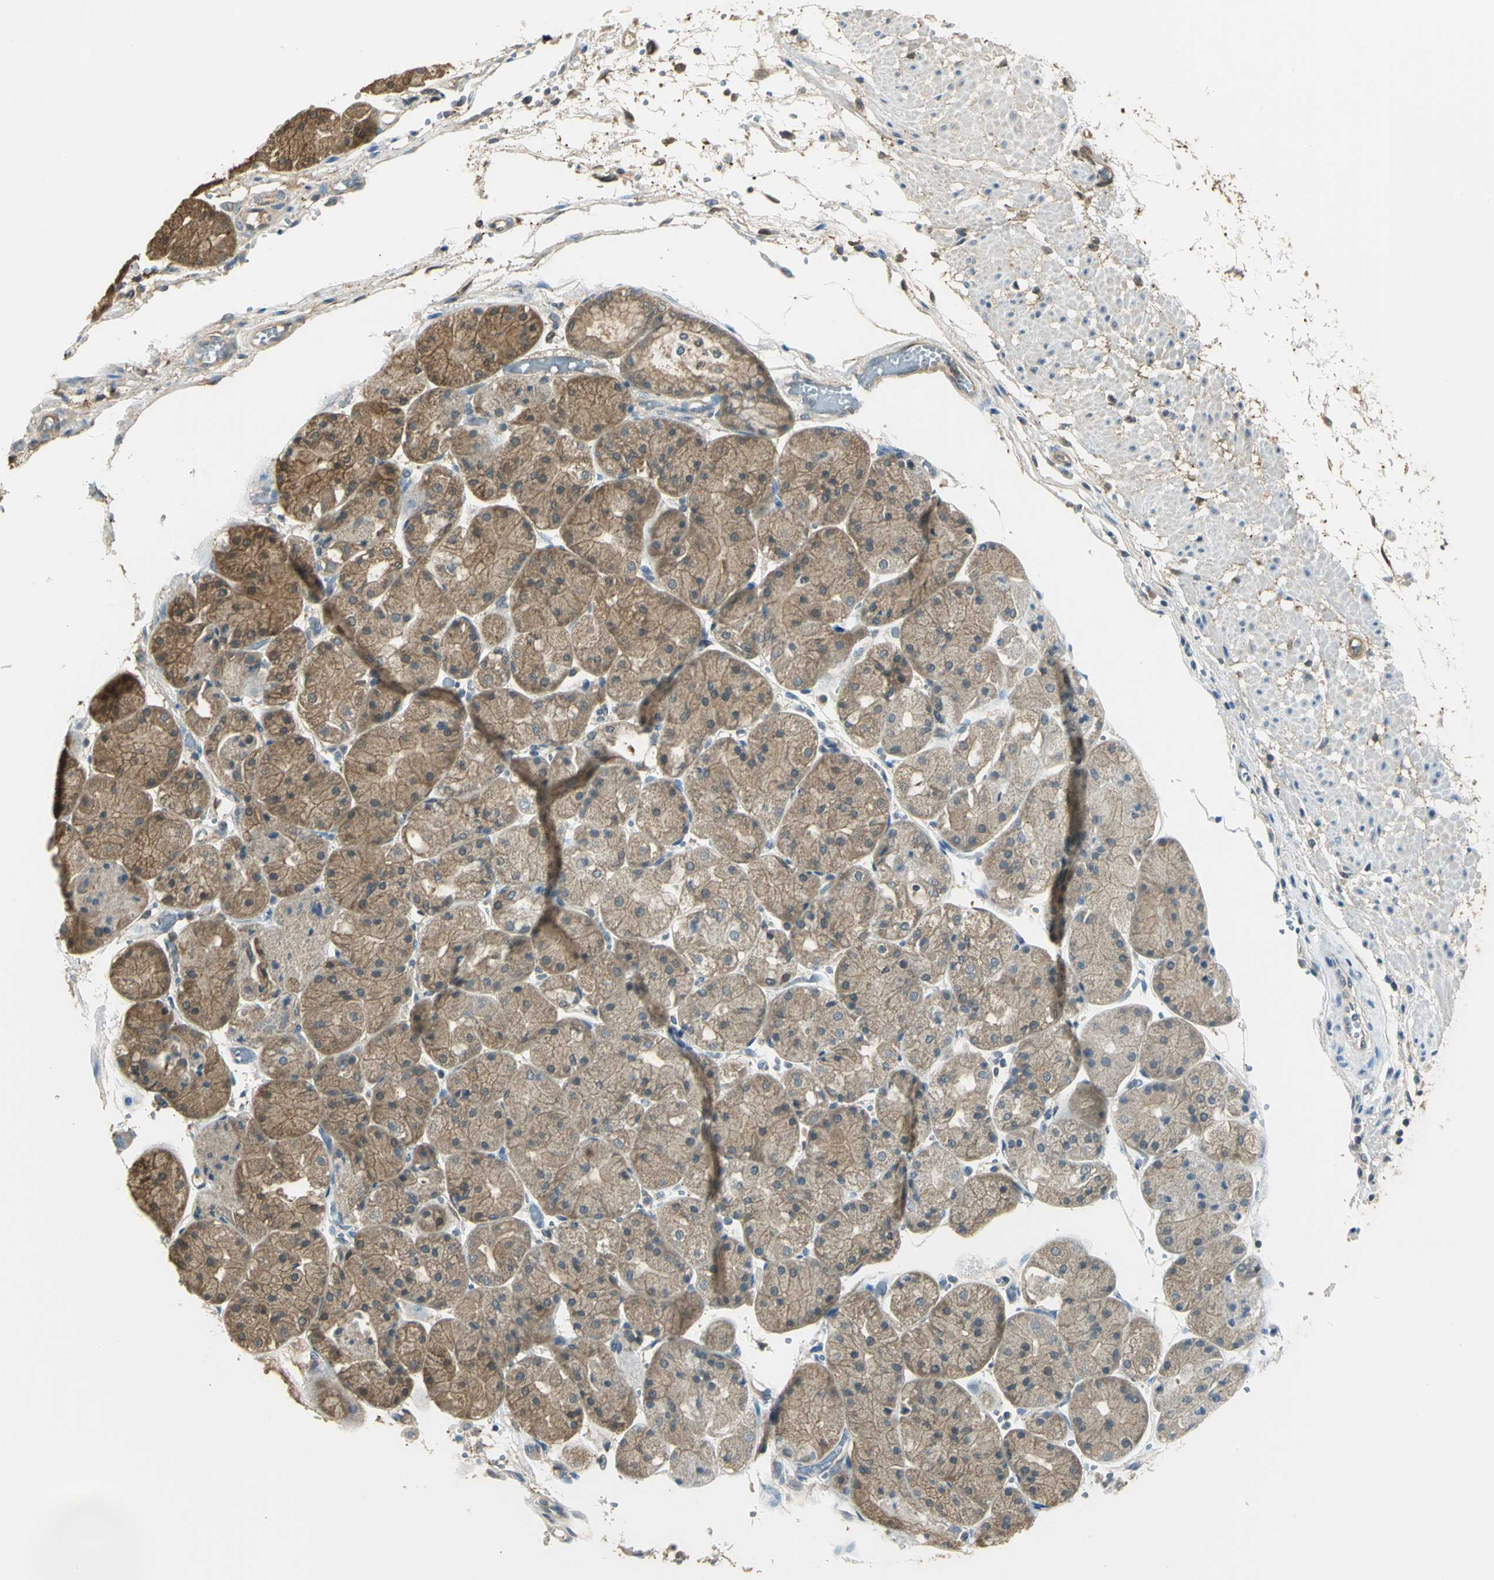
{"staining": {"intensity": "moderate", "quantity": ">75%", "location": "cytoplasmic/membranous,nuclear"}, "tissue": "stomach", "cell_type": "Glandular cells", "image_type": "normal", "snomed": [{"axis": "morphology", "description": "Normal tissue, NOS"}, {"axis": "topography", "description": "Stomach, upper"}], "caption": "Immunohistochemistry (IHC) (DAB (3,3'-diaminobenzidine)) staining of unremarkable stomach displays moderate cytoplasmic/membranous,nuclear protein expression in approximately >75% of glandular cells.", "gene": "PARK7", "patient": {"sex": "male", "age": 72}}